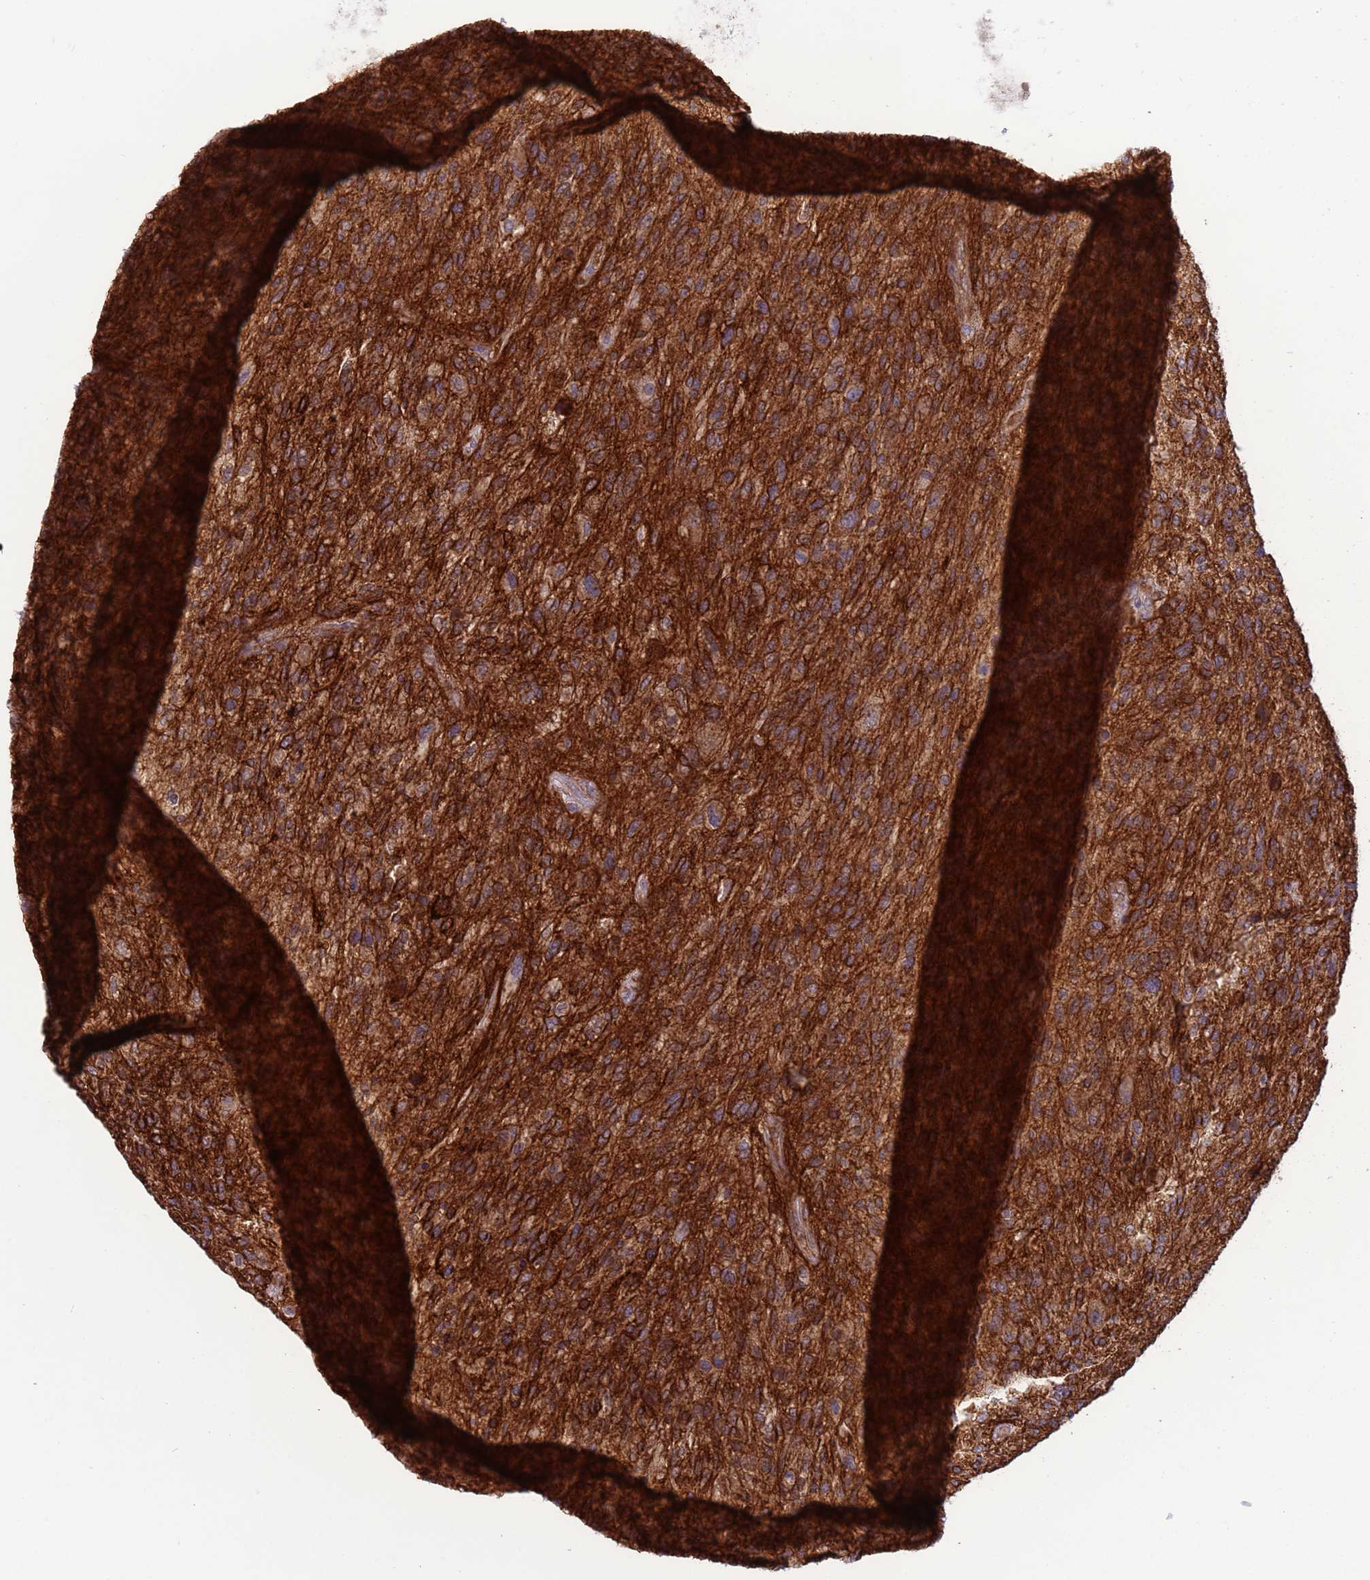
{"staining": {"intensity": "strong", "quantity": ">75%", "location": "cytoplasmic/membranous"}, "tissue": "glioma", "cell_type": "Tumor cells", "image_type": "cancer", "snomed": [{"axis": "morphology", "description": "Glioma, malignant, High grade"}, {"axis": "topography", "description": "Brain"}], "caption": "Immunohistochemistry of human glioma shows high levels of strong cytoplasmic/membranous positivity in approximately >75% of tumor cells. The staining was performed using DAB (3,3'-diaminobenzidine), with brown indicating positive protein expression. Nuclei are stained blue with hematoxylin.", "gene": "ACAD8", "patient": {"sex": "male", "age": 47}}